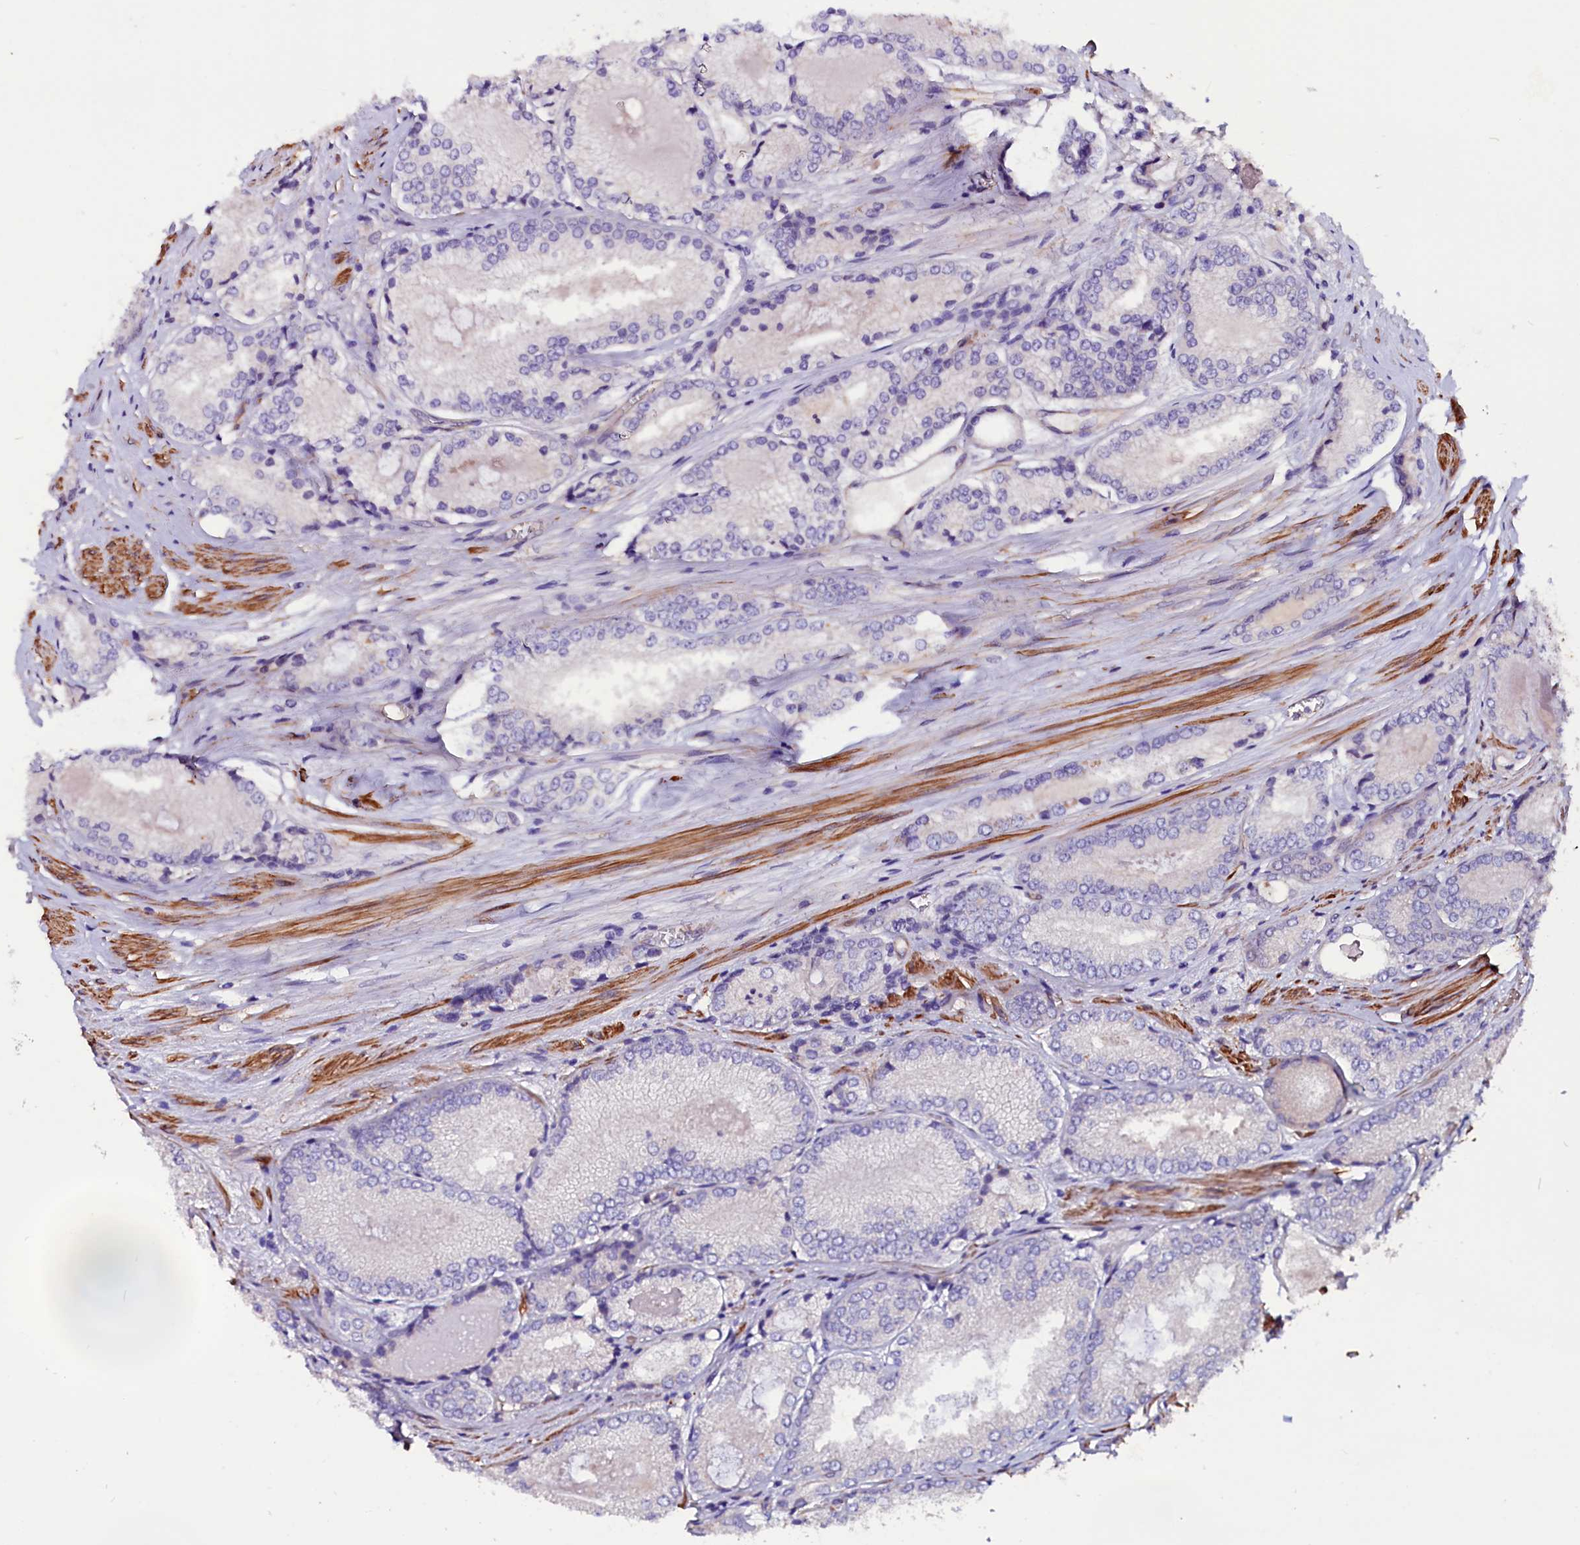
{"staining": {"intensity": "negative", "quantity": "none", "location": "none"}, "tissue": "prostate cancer", "cell_type": "Tumor cells", "image_type": "cancer", "snomed": [{"axis": "morphology", "description": "Adenocarcinoma, Low grade"}, {"axis": "topography", "description": "Prostate"}], "caption": "Immunohistochemistry photomicrograph of prostate cancer stained for a protein (brown), which reveals no staining in tumor cells.", "gene": "ZNF749", "patient": {"sex": "male", "age": 68}}